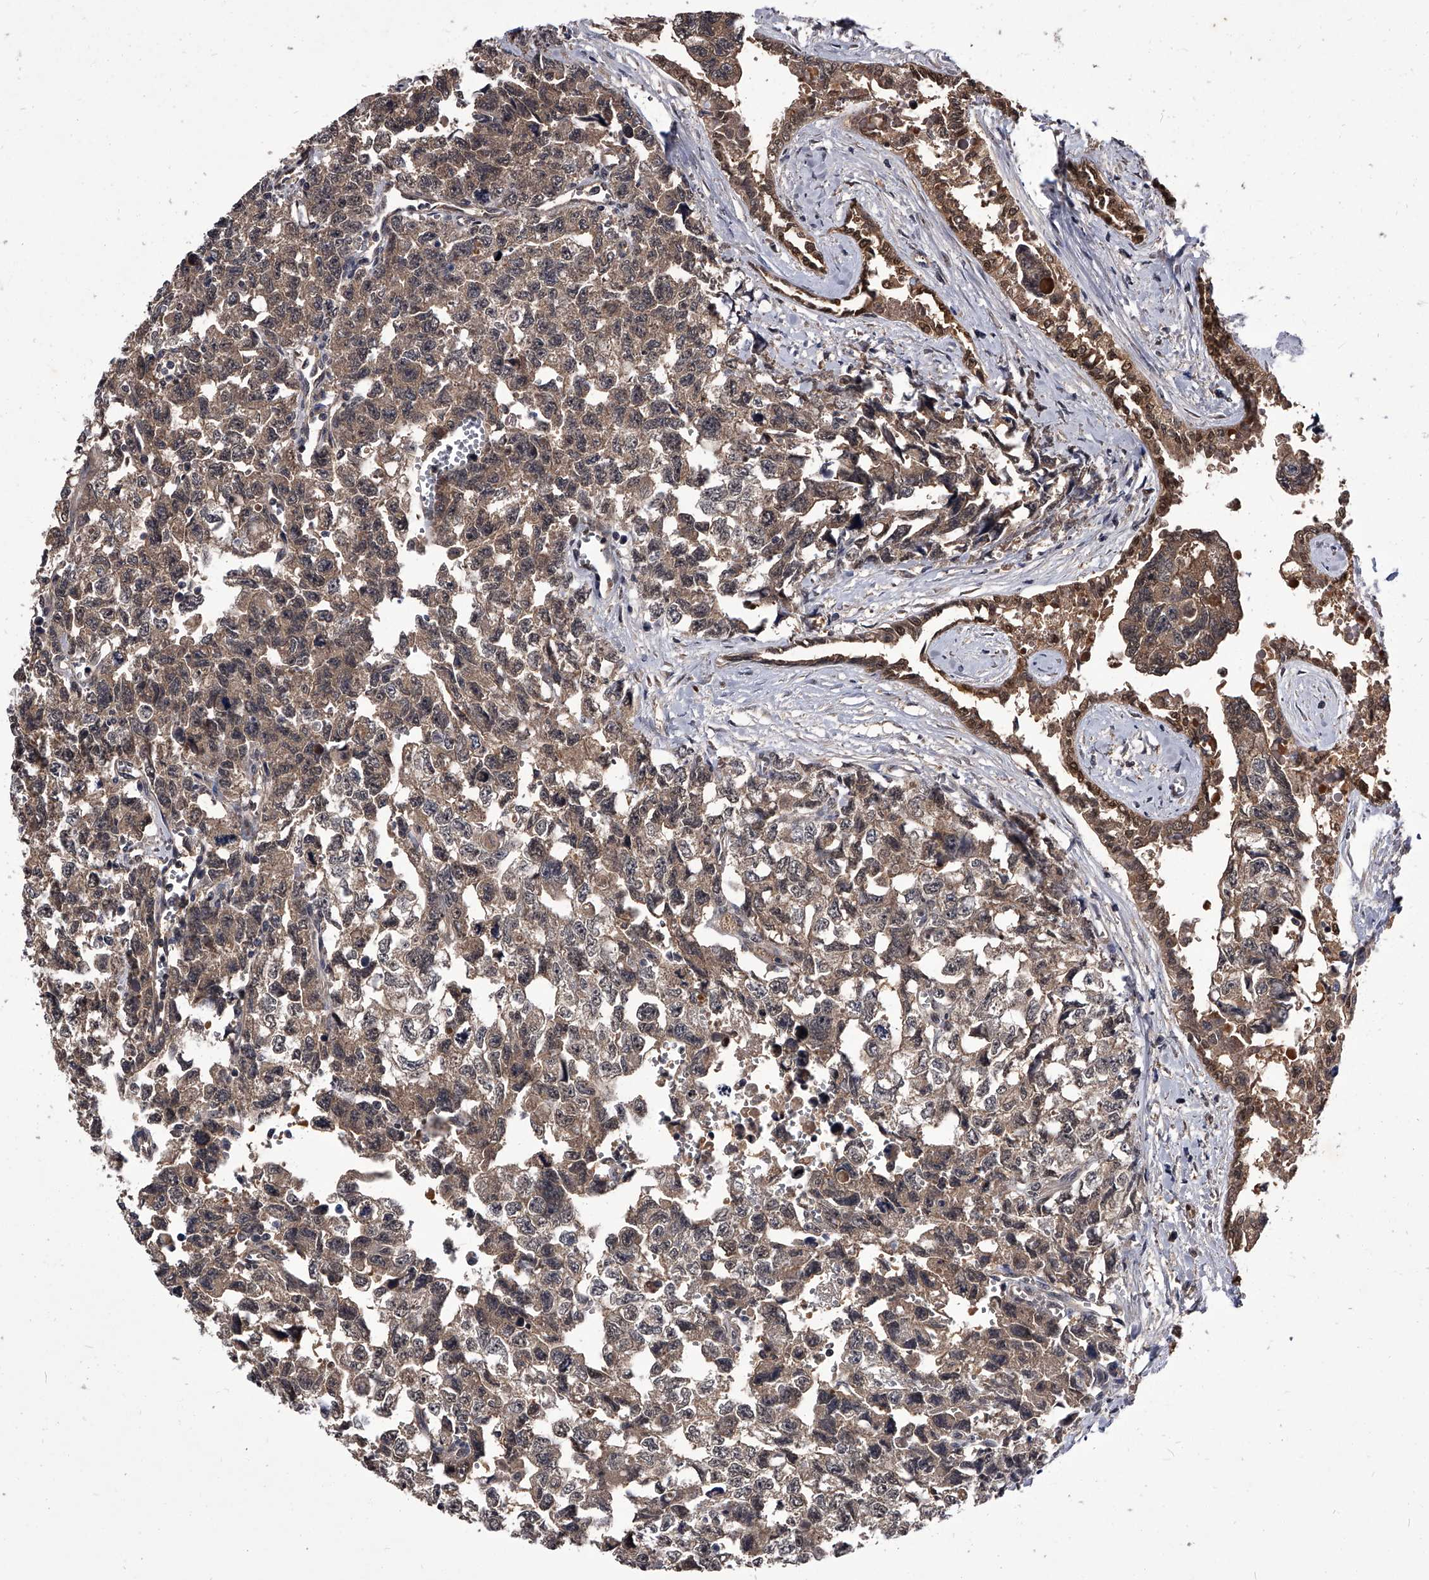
{"staining": {"intensity": "weak", "quantity": ">75%", "location": "cytoplasmic/membranous"}, "tissue": "testis cancer", "cell_type": "Tumor cells", "image_type": "cancer", "snomed": [{"axis": "morphology", "description": "Carcinoma, Embryonal, NOS"}, {"axis": "topography", "description": "Testis"}], "caption": "DAB (3,3'-diaminobenzidine) immunohistochemical staining of testis embryonal carcinoma shows weak cytoplasmic/membranous protein staining in approximately >75% of tumor cells.", "gene": "SLC18B1", "patient": {"sex": "male", "age": 31}}